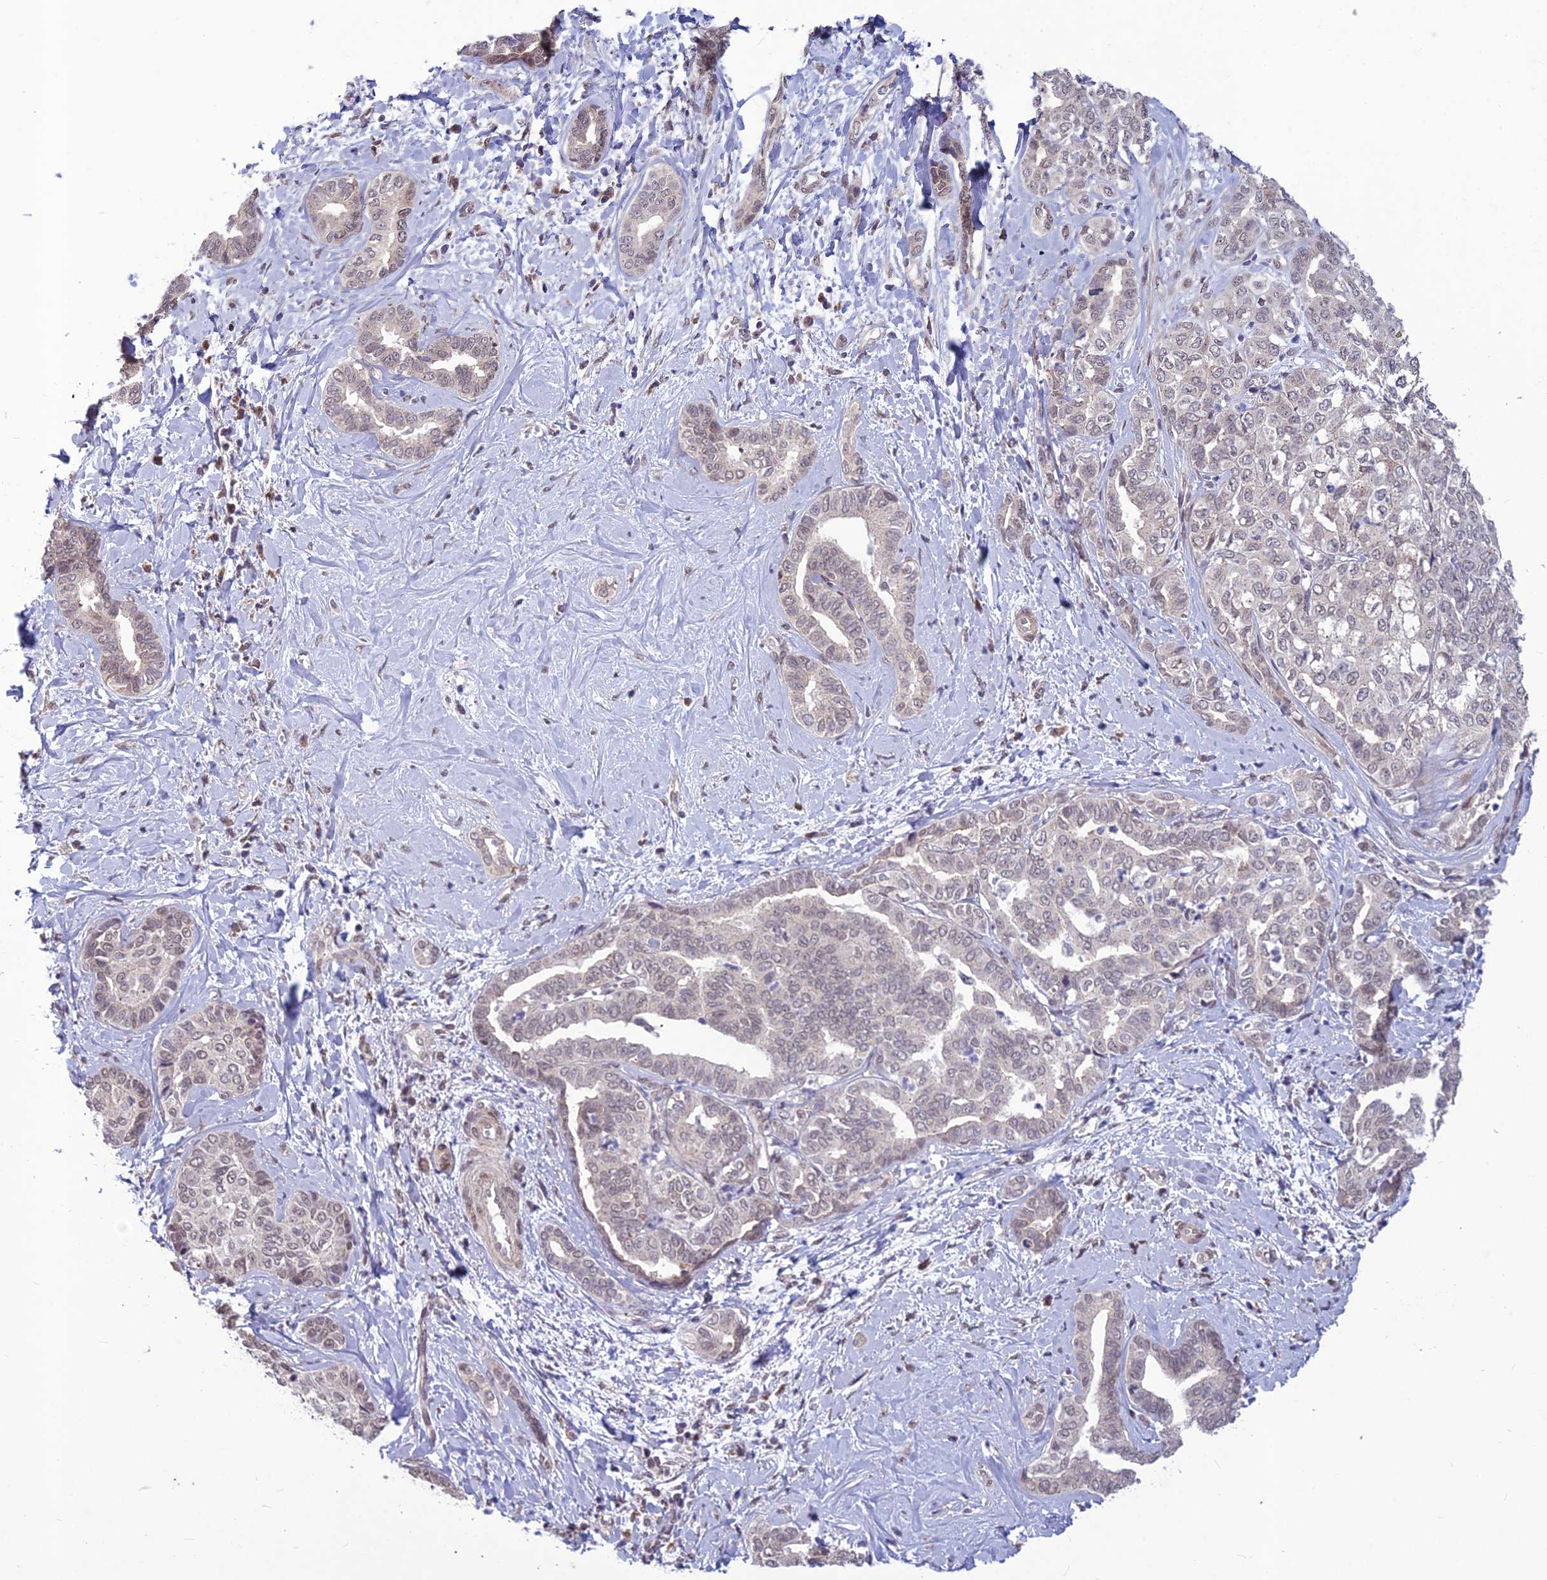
{"staining": {"intensity": "weak", "quantity": "<25%", "location": "nuclear"}, "tissue": "liver cancer", "cell_type": "Tumor cells", "image_type": "cancer", "snomed": [{"axis": "morphology", "description": "Cholangiocarcinoma"}, {"axis": "topography", "description": "Liver"}], "caption": "Immunohistochemistry image of cholangiocarcinoma (liver) stained for a protein (brown), which displays no positivity in tumor cells. The staining was performed using DAB to visualize the protein expression in brown, while the nuclei were stained in blue with hematoxylin (Magnification: 20x).", "gene": "FBRS", "patient": {"sex": "female", "age": 77}}